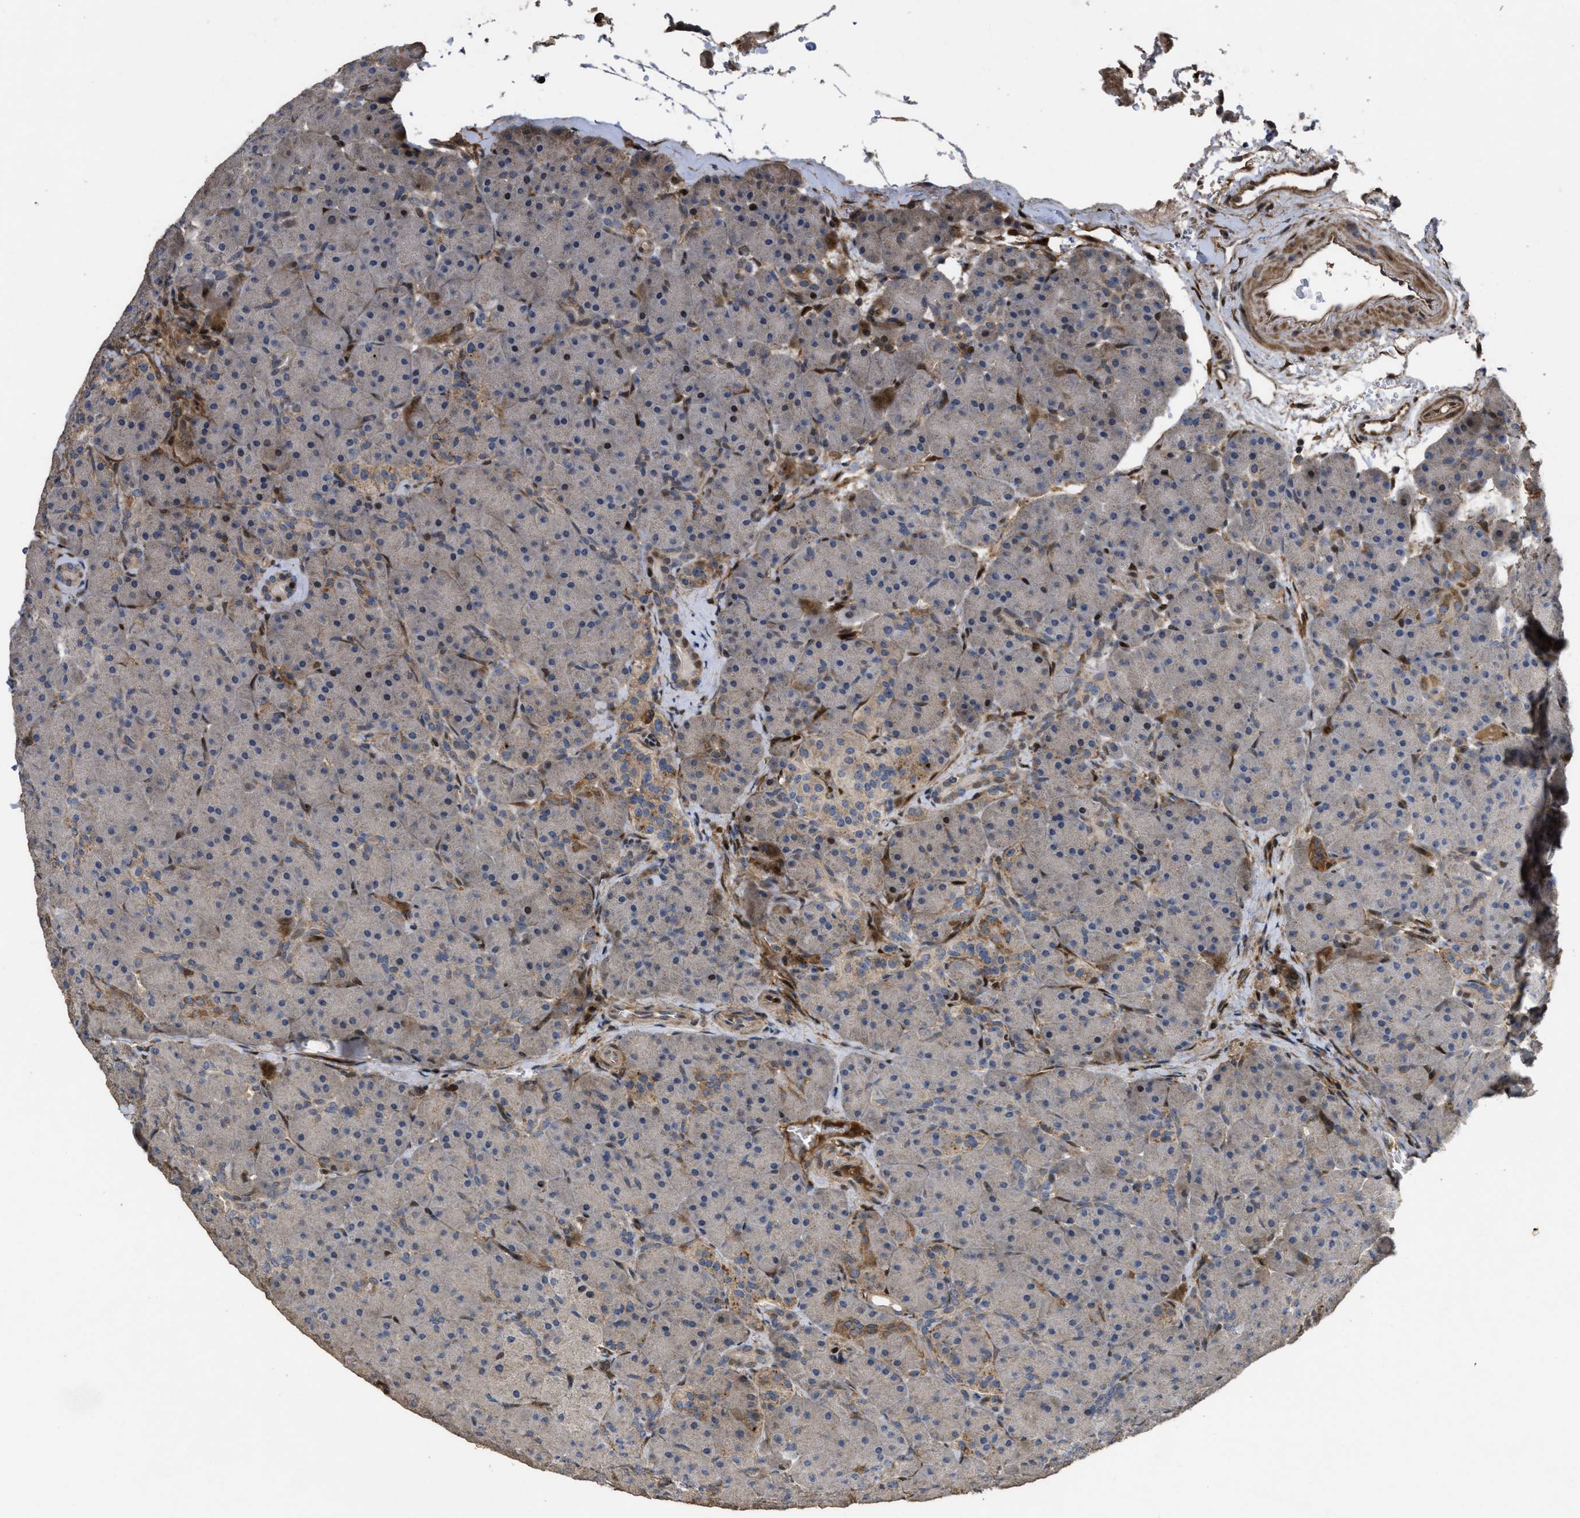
{"staining": {"intensity": "strong", "quantity": "25%-75%", "location": "cytoplasmic/membranous,nuclear"}, "tissue": "pancreas", "cell_type": "Exocrine glandular cells", "image_type": "normal", "snomed": [{"axis": "morphology", "description": "Normal tissue, NOS"}, {"axis": "topography", "description": "Pancreas"}], "caption": "Pancreas stained with DAB (3,3'-diaminobenzidine) immunohistochemistry (IHC) reveals high levels of strong cytoplasmic/membranous,nuclear staining in approximately 25%-75% of exocrine glandular cells. The protein is shown in brown color, while the nuclei are stained blue.", "gene": "CBR3", "patient": {"sex": "male", "age": 66}}